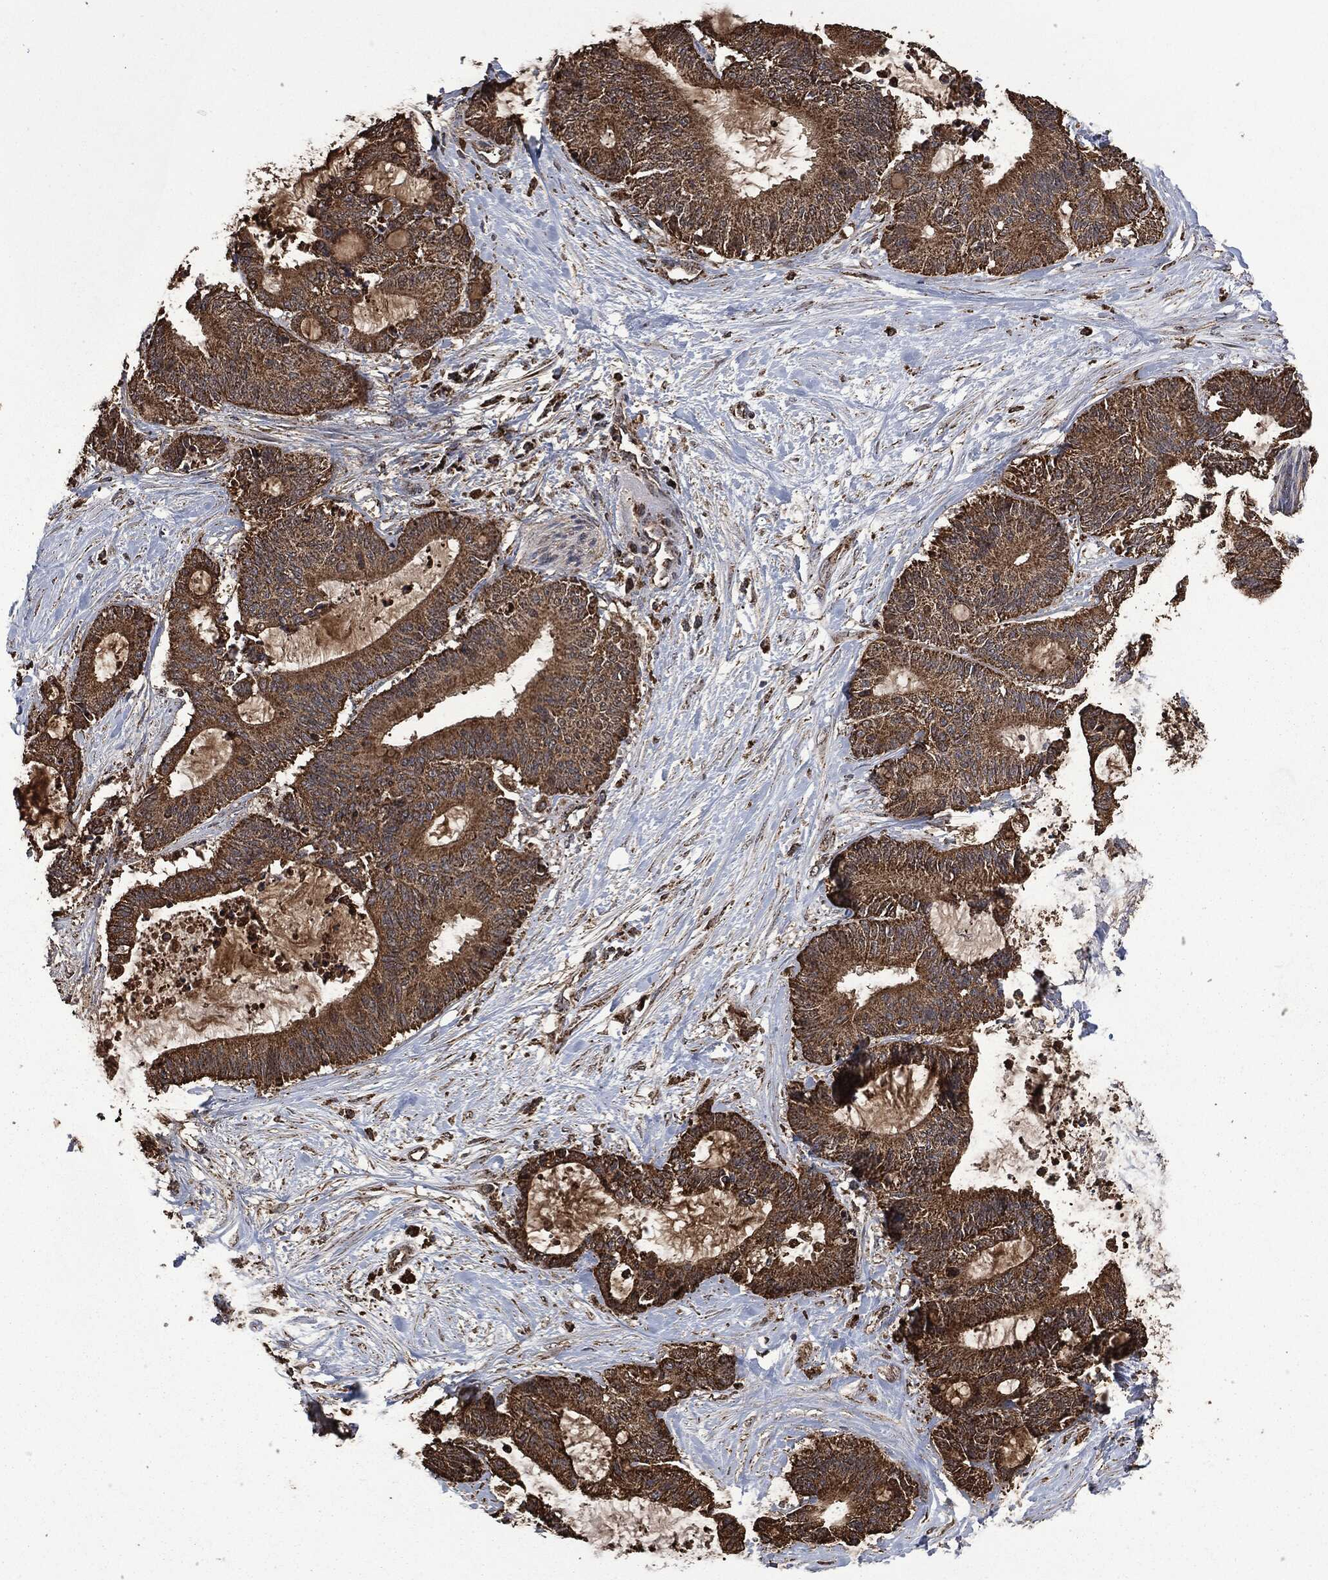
{"staining": {"intensity": "strong", "quantity": ">75%", "location": "cytoplasmic/membranous"}, "tissue": "liver cancer", "cell_type": "Tumor cells", "image_type": "cancer", "snomed": [{"axis": "morphology", "description": "Cholangiocarcinoma"}, {"axis": "topography", "description": "Liver"}], "caption": "IHC of liver cancer displays high levels of strong cytoplasmic/membranous positivity in about >75% of tumor cells. (DAB (3,3'-diaminobenzidine) IHC, brown staining for protein, blue staining for nuclei).", "gene": "LIG3", "patient": {"sex": "female", "age": 73}}